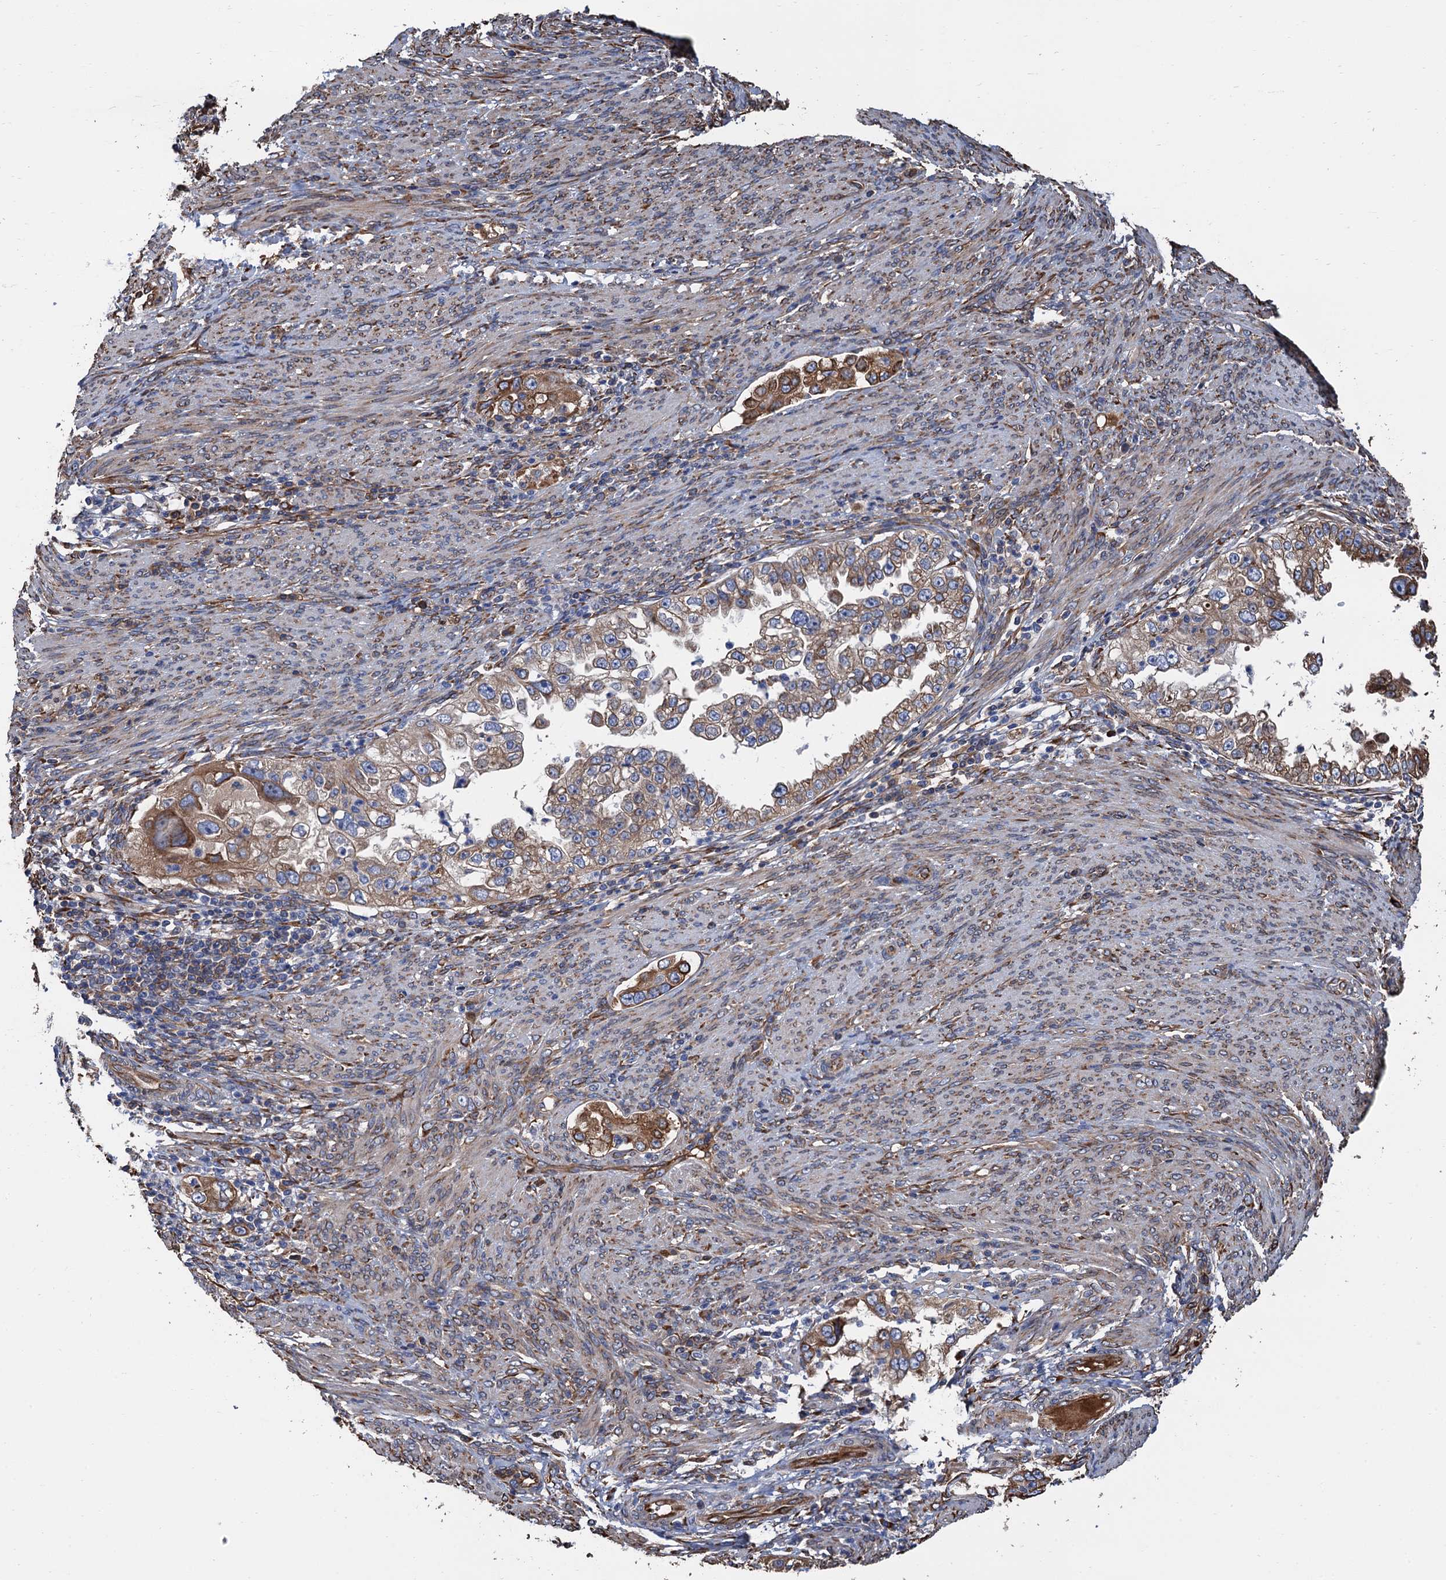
{"staining": {"intensity": "moderate", "quantity": "25%-75%", "location": "cytoplasmic/membranous"}, "tissue": "endometrial cancer", "cell_type": "Tumor cells", "image_type": "cancer", "snomed": [{"axis": "morphology", "description": "Adenocarcinoma, NOS"}, {"axis": "topography", "description": "Endometrium"}], "caption": "Immunohistochemistry photomicrograph of human endometrial cancer stained for a protein (brown), which exhibits medium levels of moderate cytoplasmic/membranous expression in about 25%-75% of tumor cells.", "gene": "CNNM1", "patient": {"sex": "female", "age": 85}}